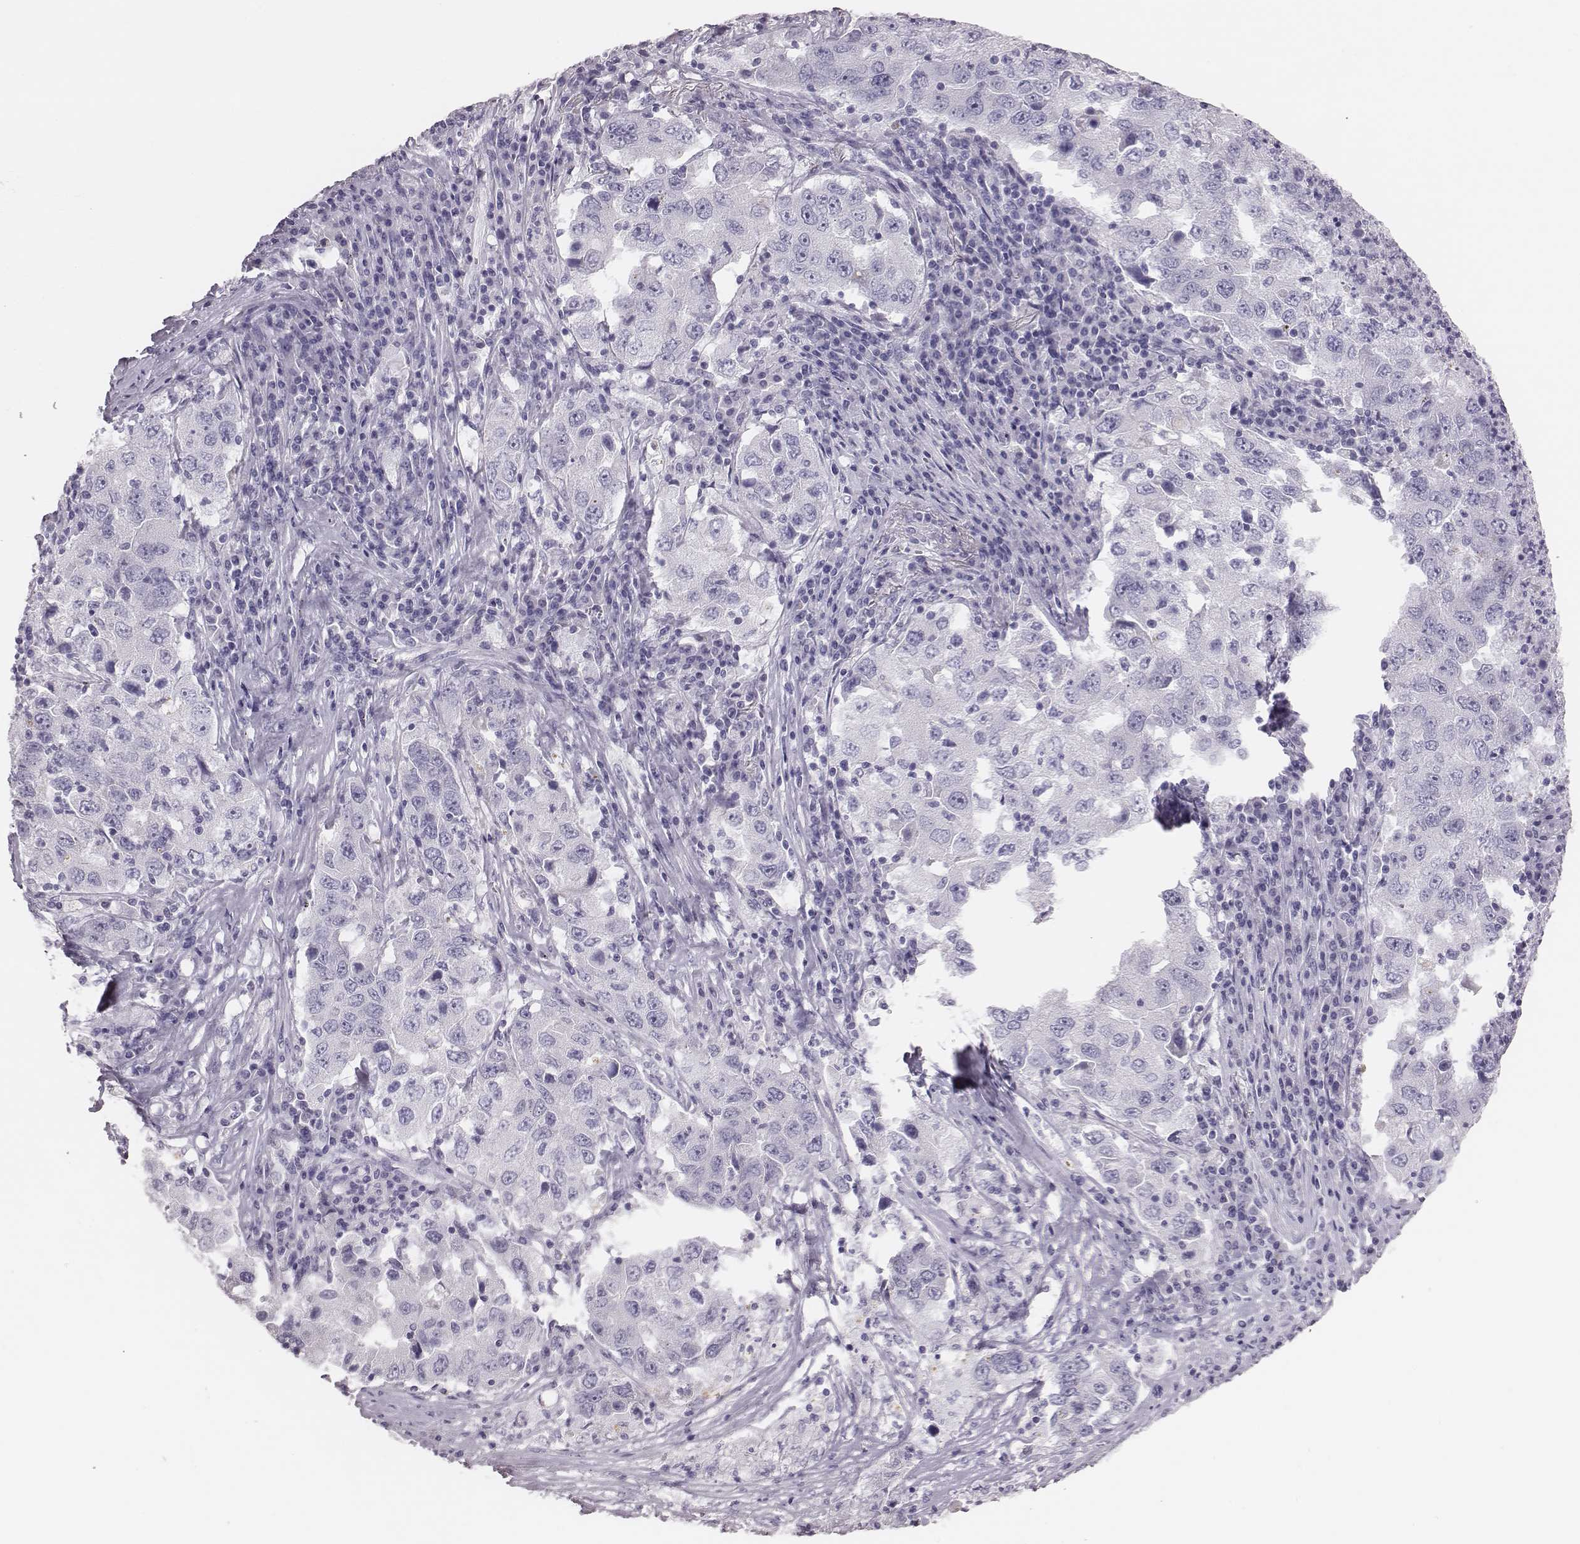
{"staining": {"intensity": "negative", "quantity": "none", "location": "none"}, "tissue": "lung cancer", "cell_type": "Tumor cells", "image_type": "cancer", "snomed": [{"axis": "morphology", "description": "Adenocarcinoma, NOS"}, {"axis": "topography", "description": "Lung"}], "caption": "A photomicrograph of lung cancer stained for a protein exhibits no brown staining in tumor cells.", "gene": "H1-6", "patient": {"sex": "male", "age": 73}}